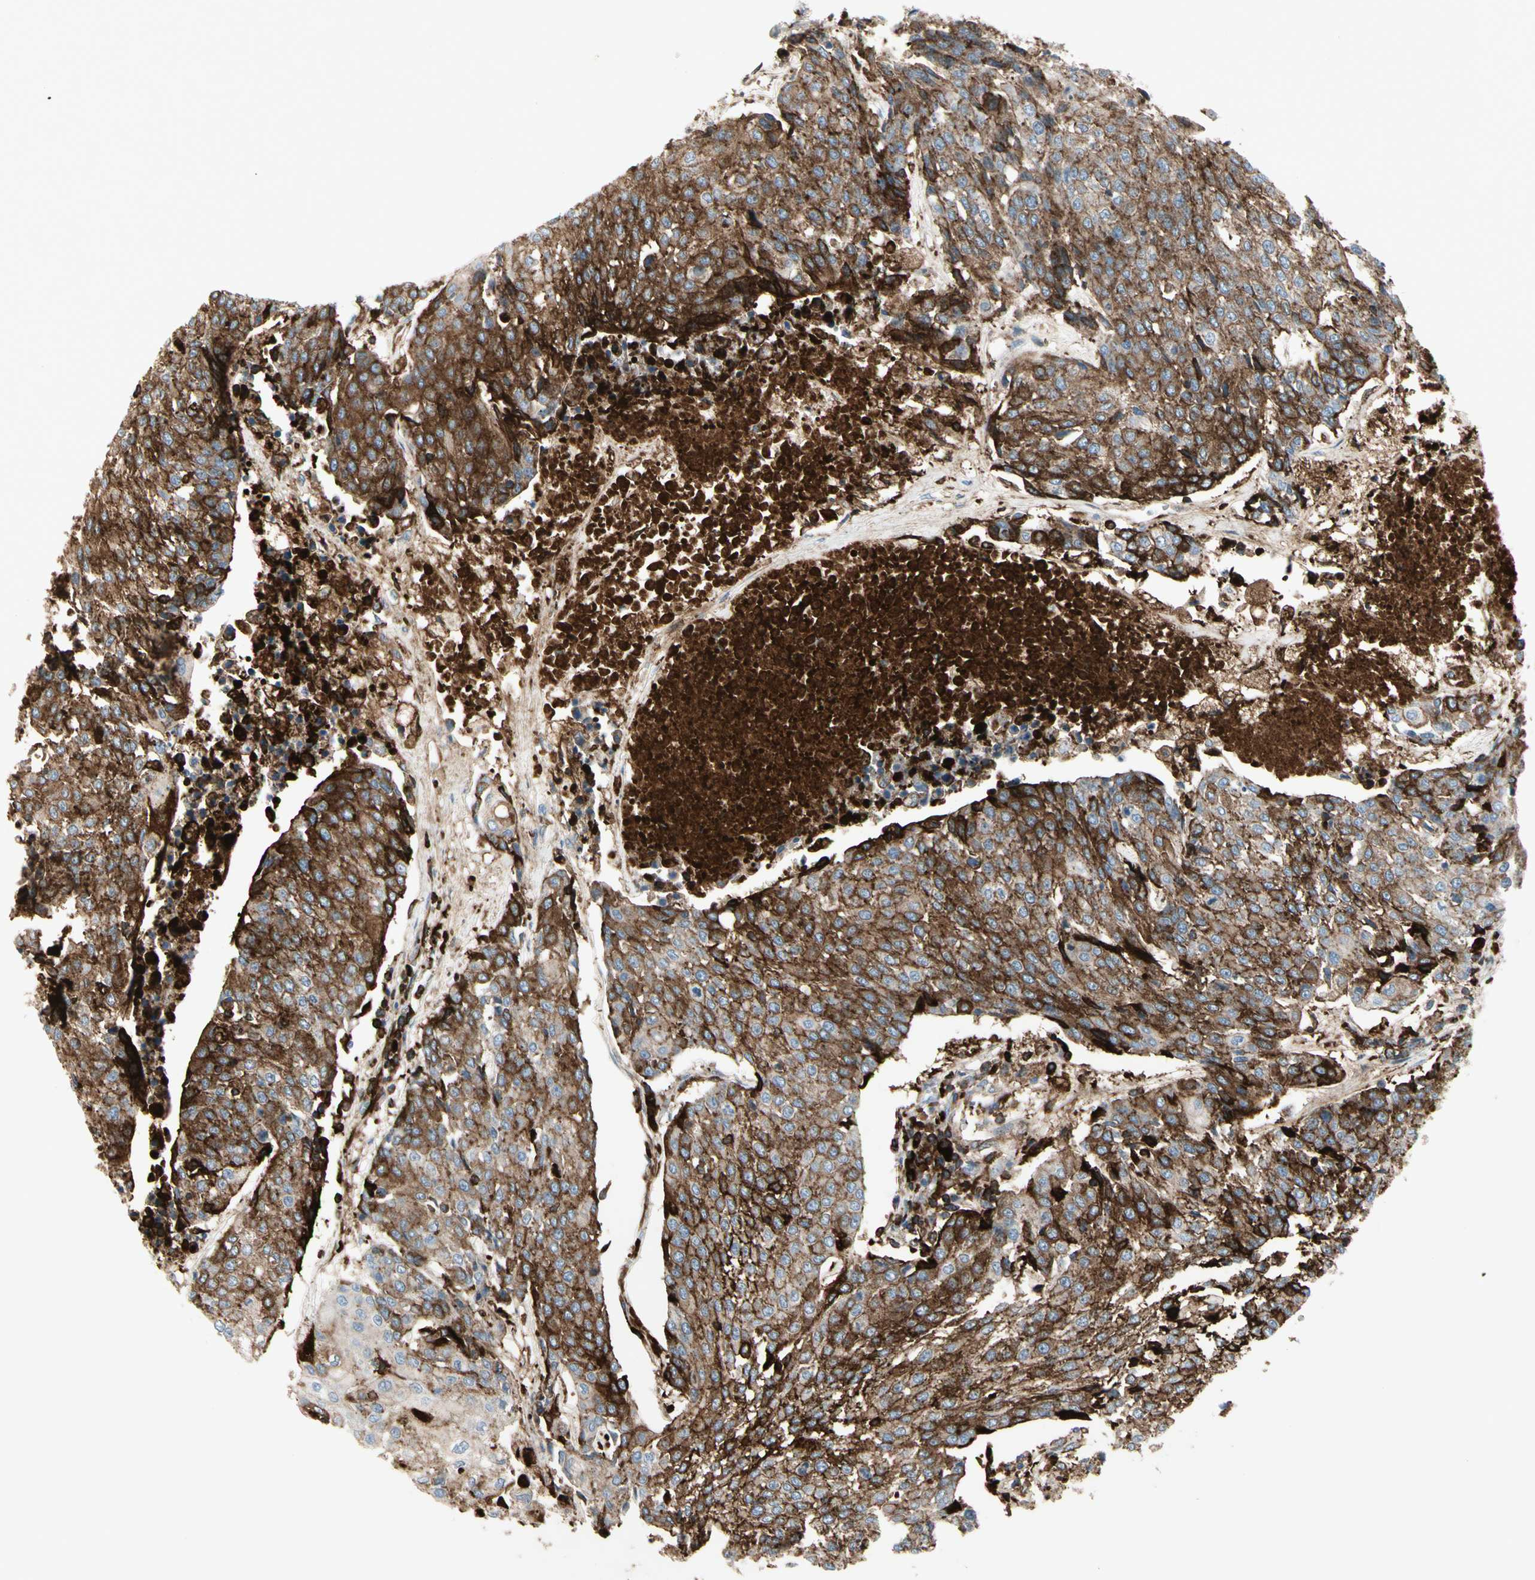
{"staining": {"intensity": "strong", "quantity": ">75%", "location": "cytoplasmic/membranous"}, "tissue": "urothelial cancer", "cell_type": "Tumor cells", "image_type": "cancer", "snomed": [{"axis": "morphology", "description": "Urothelial carcinoma, High grade"}, {"axis": "topography", "description": "Urinary bladder"}], "caption": "A high-resolution image shows immunohistochemistry (IHC) staining of high-grade urothelial carcinoma, which exhibits strong cytoplasmic/membranous positivity in about >75% of tumor cells.", "gene": "IGHG1", "patient": {"sex": "female", "age": 85}}